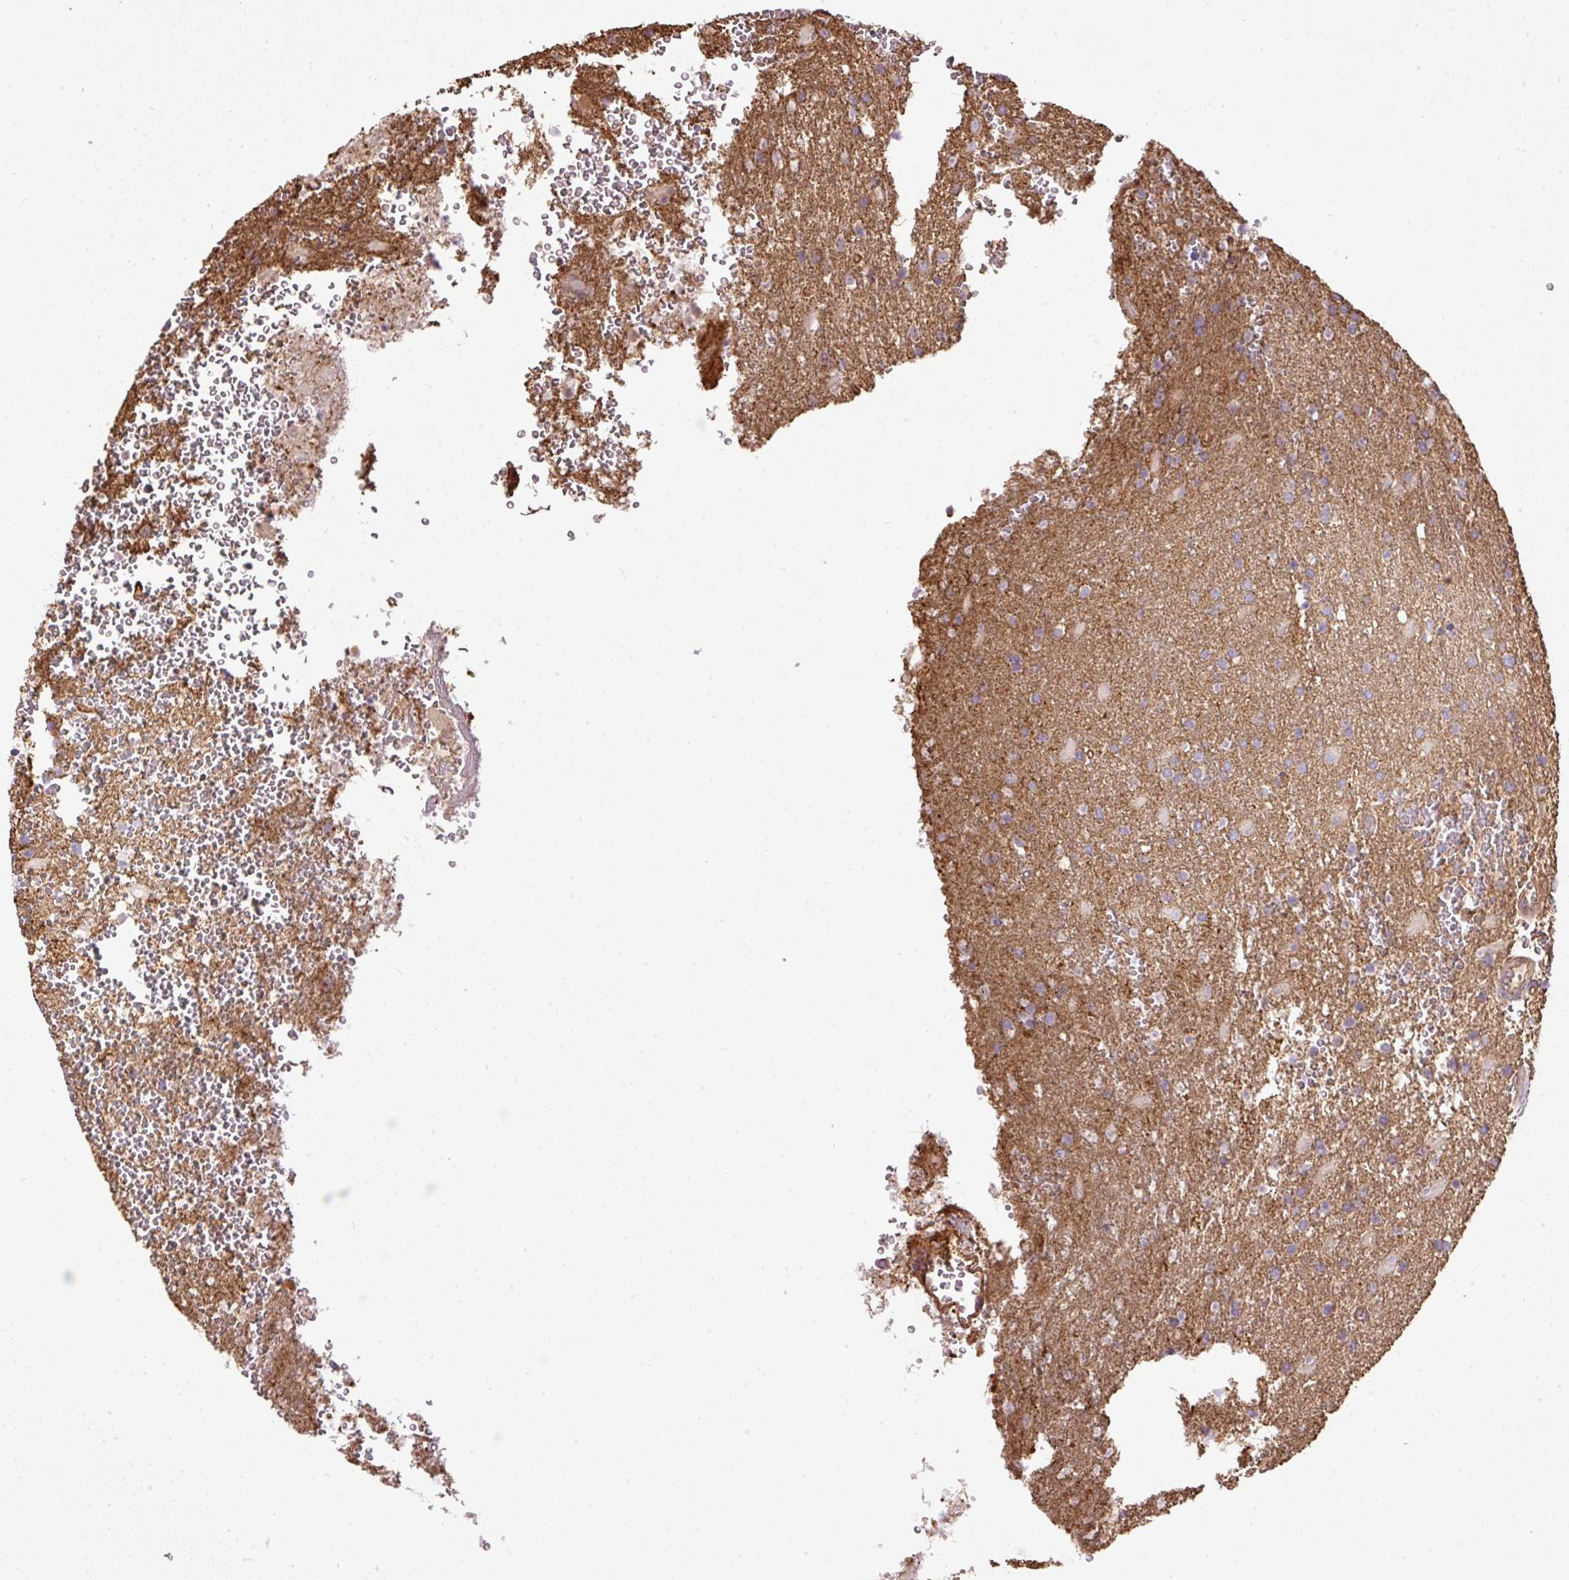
{"staining": {"intensity": "negative", "quantity": "none", "location": "none"}, "tissue": "glioma", "cell_type": "Tumor cells", "image_type": "cancer", "snomed": [{"axis": "morphology", "description": "Glioma, malignant, High grade"}, {"axis": "topography", "description": "Brain"}], "caption": "The histopathology image shows no staining of tumor cells in malignant glioma (high-grade).", "gene": "B3GALT5", "patient": {"sex": "female", "age": 74}}